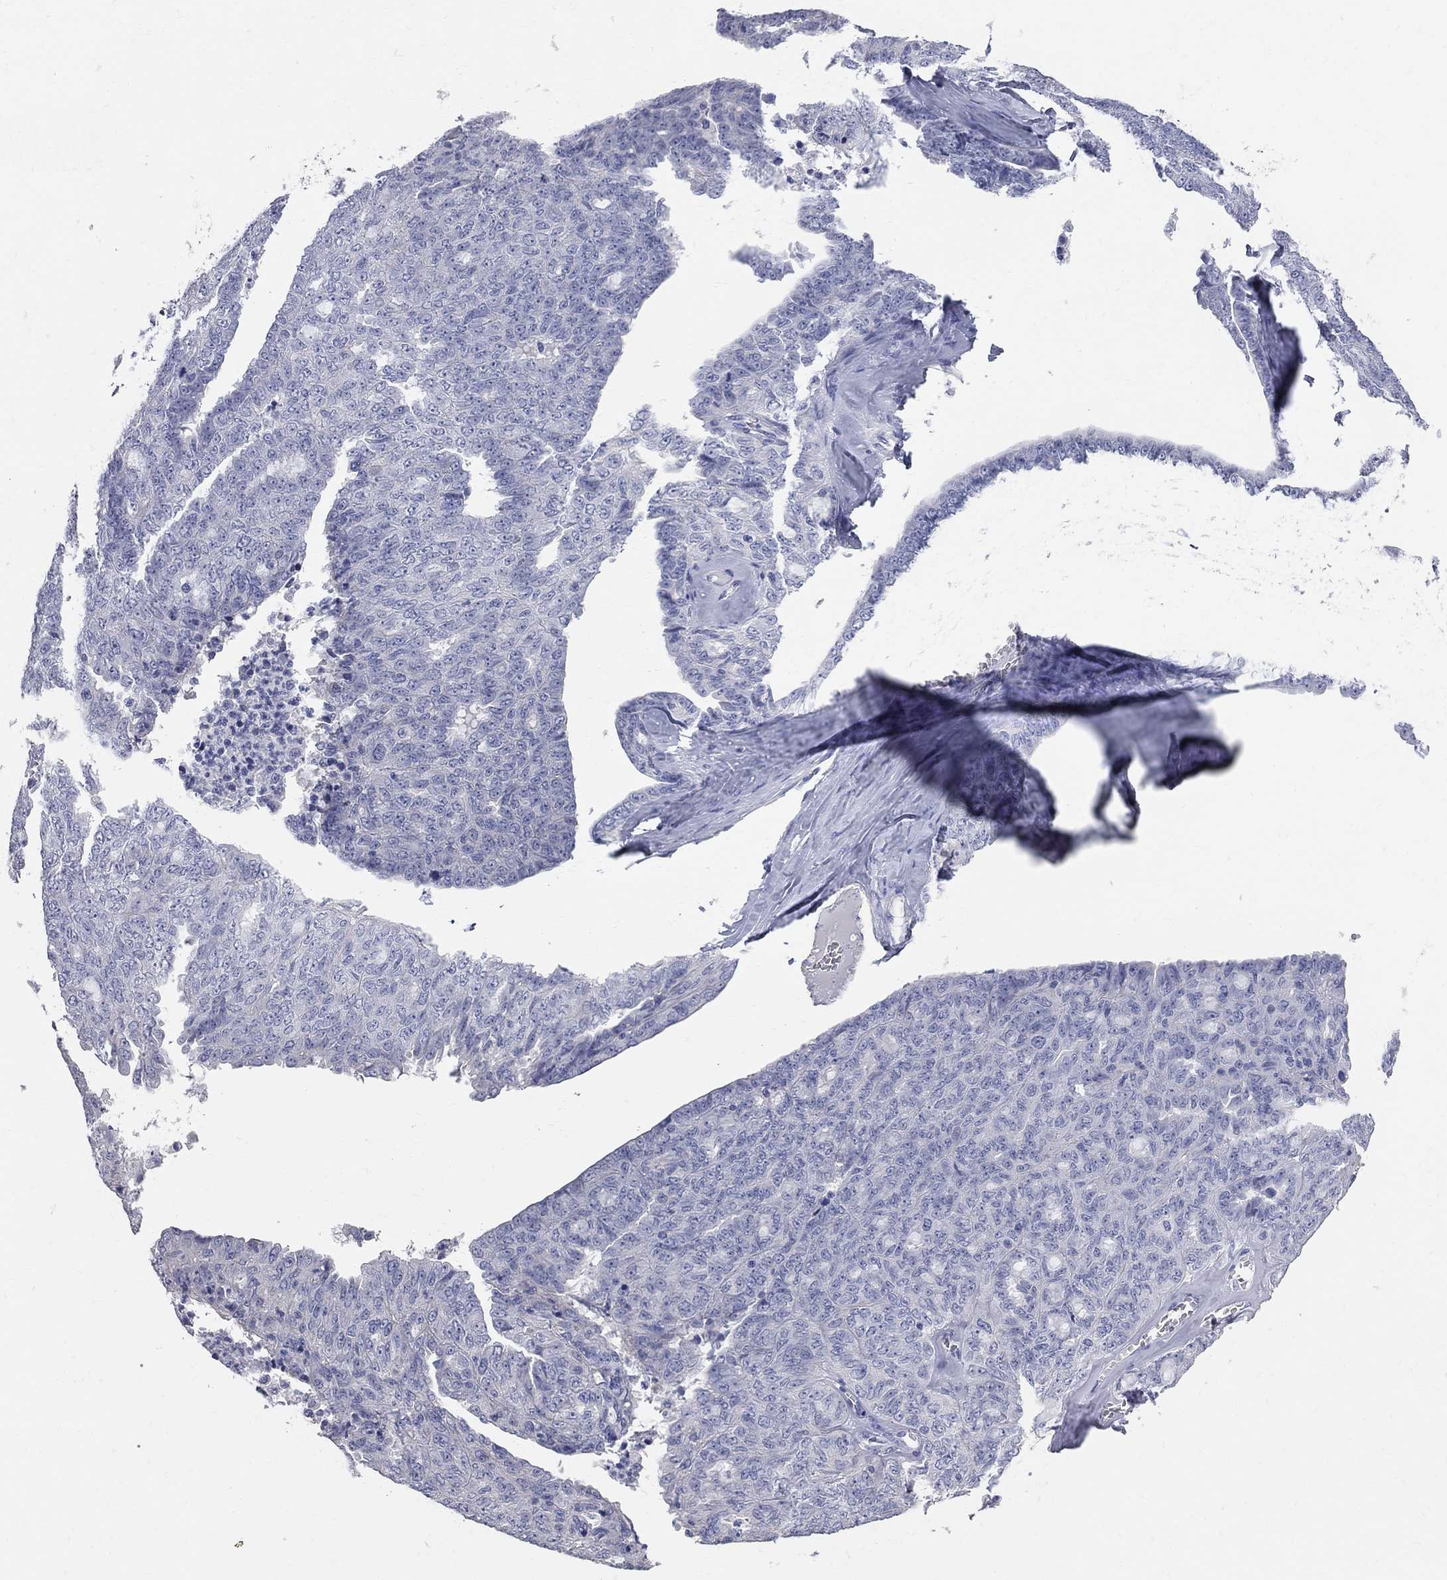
{"staining": {"intensity": "negative", "quantity": "none", "location": "none"}, "tissue": "ovarian cancer", "cell_type": "Tumor cells", "image_type": "cancer", "snomed": [{"axis": "morphology", "description": "Cystadenocarcinoma, serous, NOS"}, {"axis": "topography", "description": "Ovary"}], "caption": "Immunohistochemical staining of ovarian serous cystadenocarcinoma reveals no significant staining in tumor cells. The staining was performed using DAB to visualize the protein expression in brown, while the nuclei were stained in blue with hematoxylin (Magnification: 20x).", "gene": "AOX1", "patient": {"sex": "female", "age": 71}}